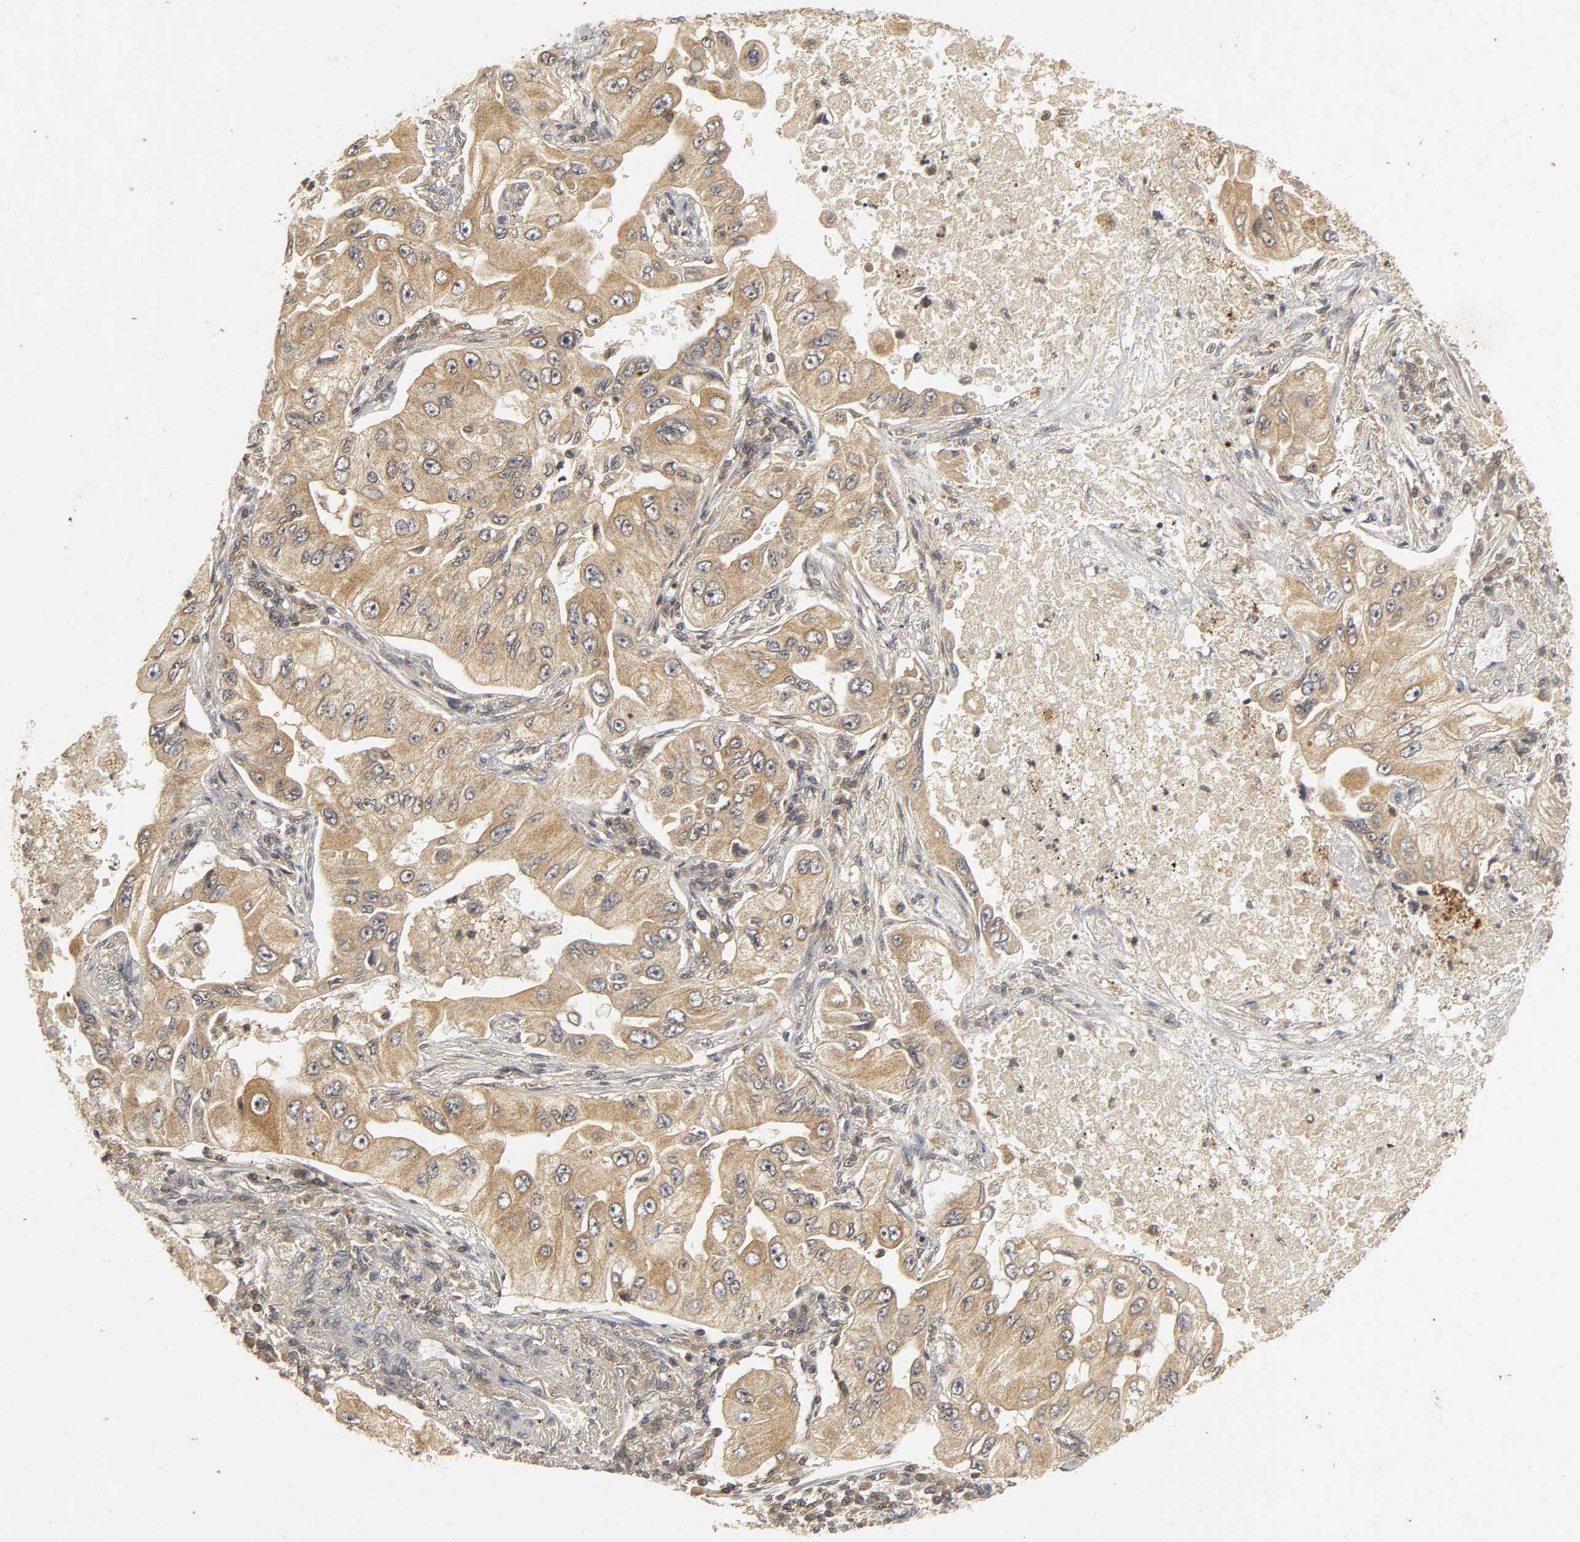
{"staining": {"intensity": "moderate", "quantity": "25%-75%", "location": "cytoplasmic/membranous"}, "tissue": "lung cancer", "cell_type": "Tumor cells", "image_type": "cancer", "snomed": [{"axis": "morphology", "description": "Adenocarcinoma, NOS"}, {"axis": "topography", "description": "Lung"}], "caption": "Immunohistochemical staining of human lung cancer (adenocarcinoma) displays moderate cytoplasmic/membranous protein staining in approximately 25%-75% of tumor cells. Nuclei are stained in blue.", "gene": "TRAF6", "patient": {"sex": "male", "age": 84}}